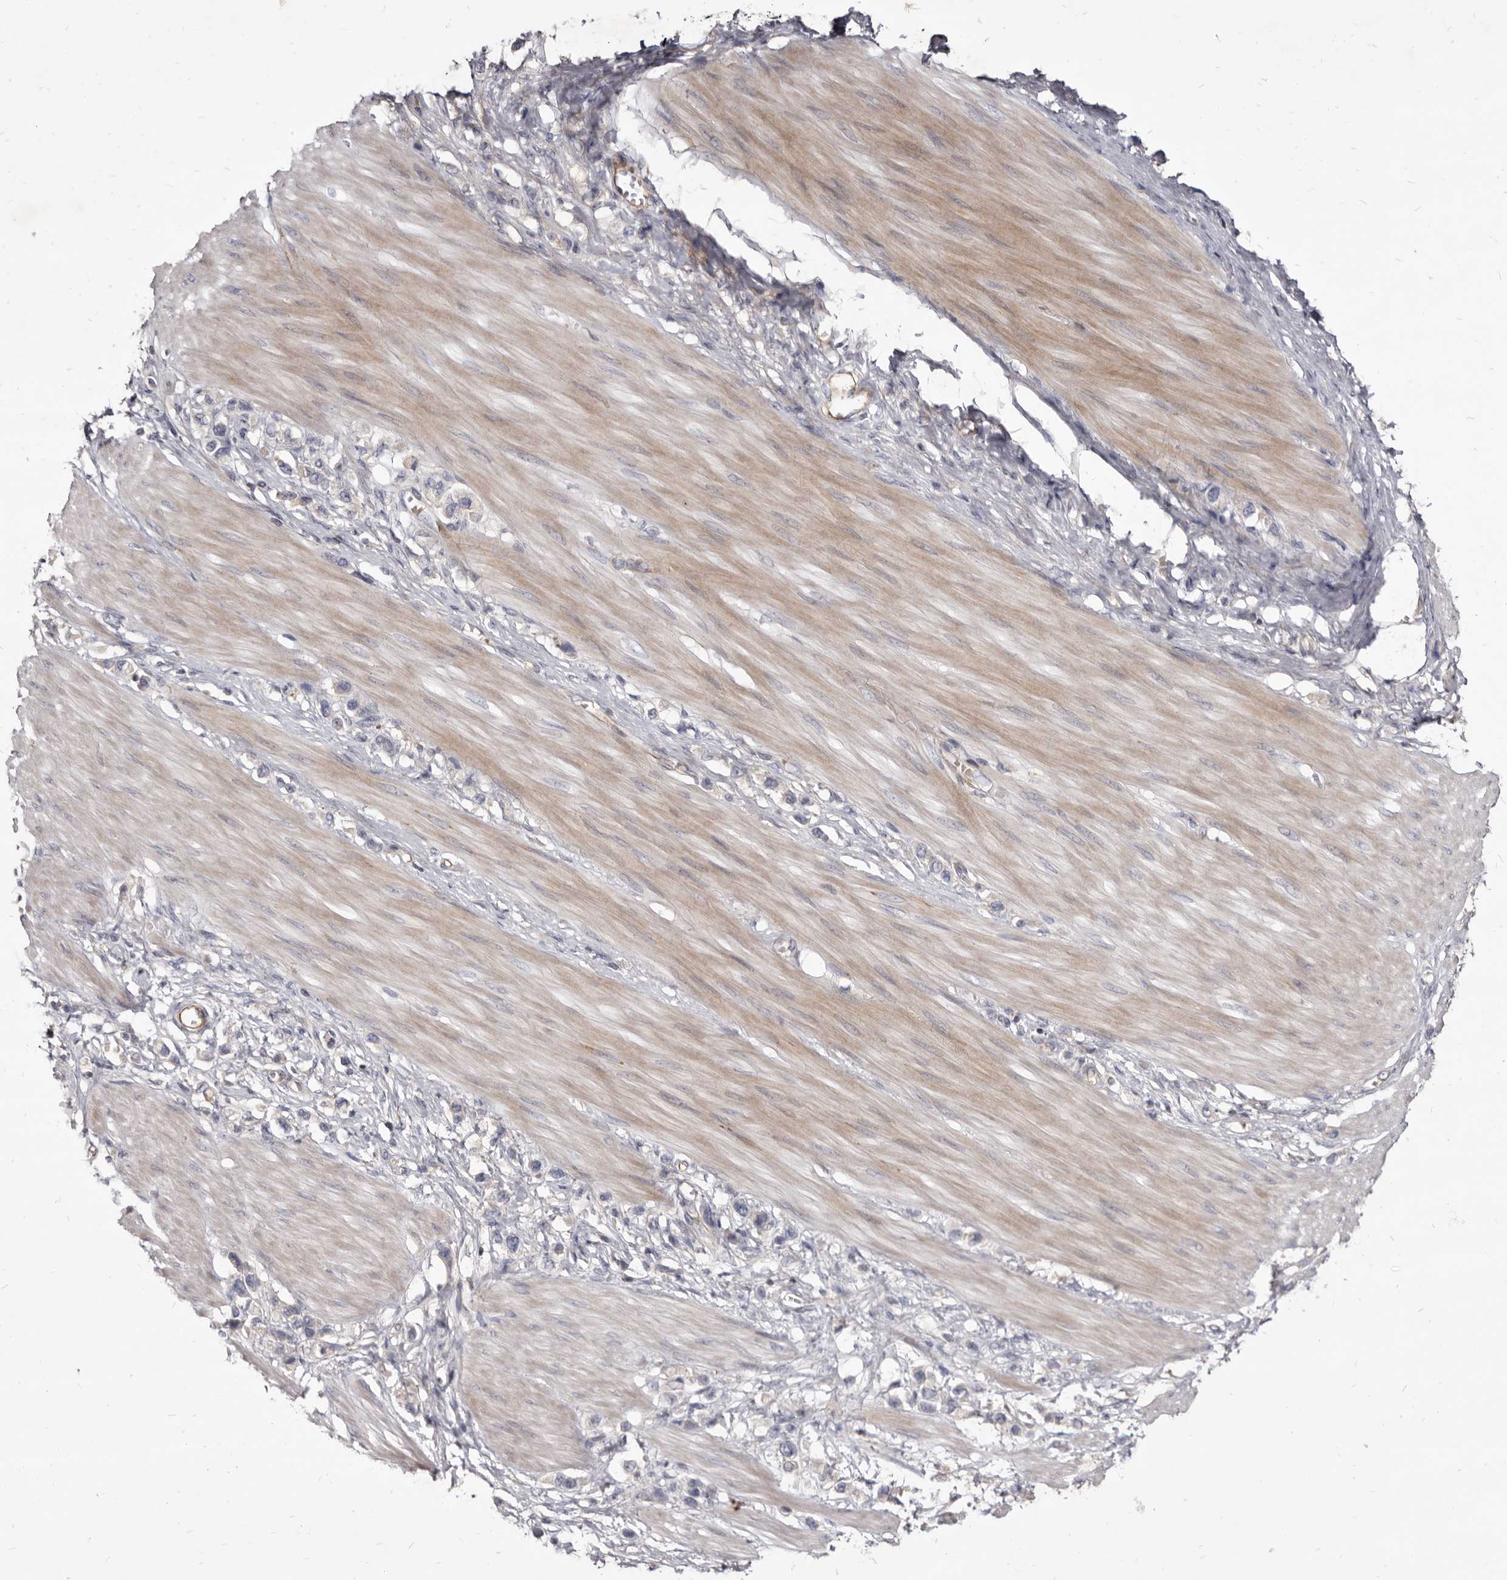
{"staining": {"intensity": "negative", "quantity": "none", "location": "none"}, "tissue": "stomach cancer", "cell_type": "Tumor cells", "image_type": "cancer", "snomed": [{"axis": "morphology", "description": "Adenocarcinoma, NOS"}, {"axis": "topography", "description": "Stomach"}], "caption": "Immunohistochemistry image of neoplastic tissue: stomach adenocarcinoma stained with DAB (3,3'-diaminobenzidine) shows no significant protein expression in tumor cells. The staining was performed using DAB to visualize the protein expression in brown, while the nuclei were stained in blue with hematoxylin (Magnification: 20x).", "gene": "FAS", "patient": {"sex": "female", "age": 65}}